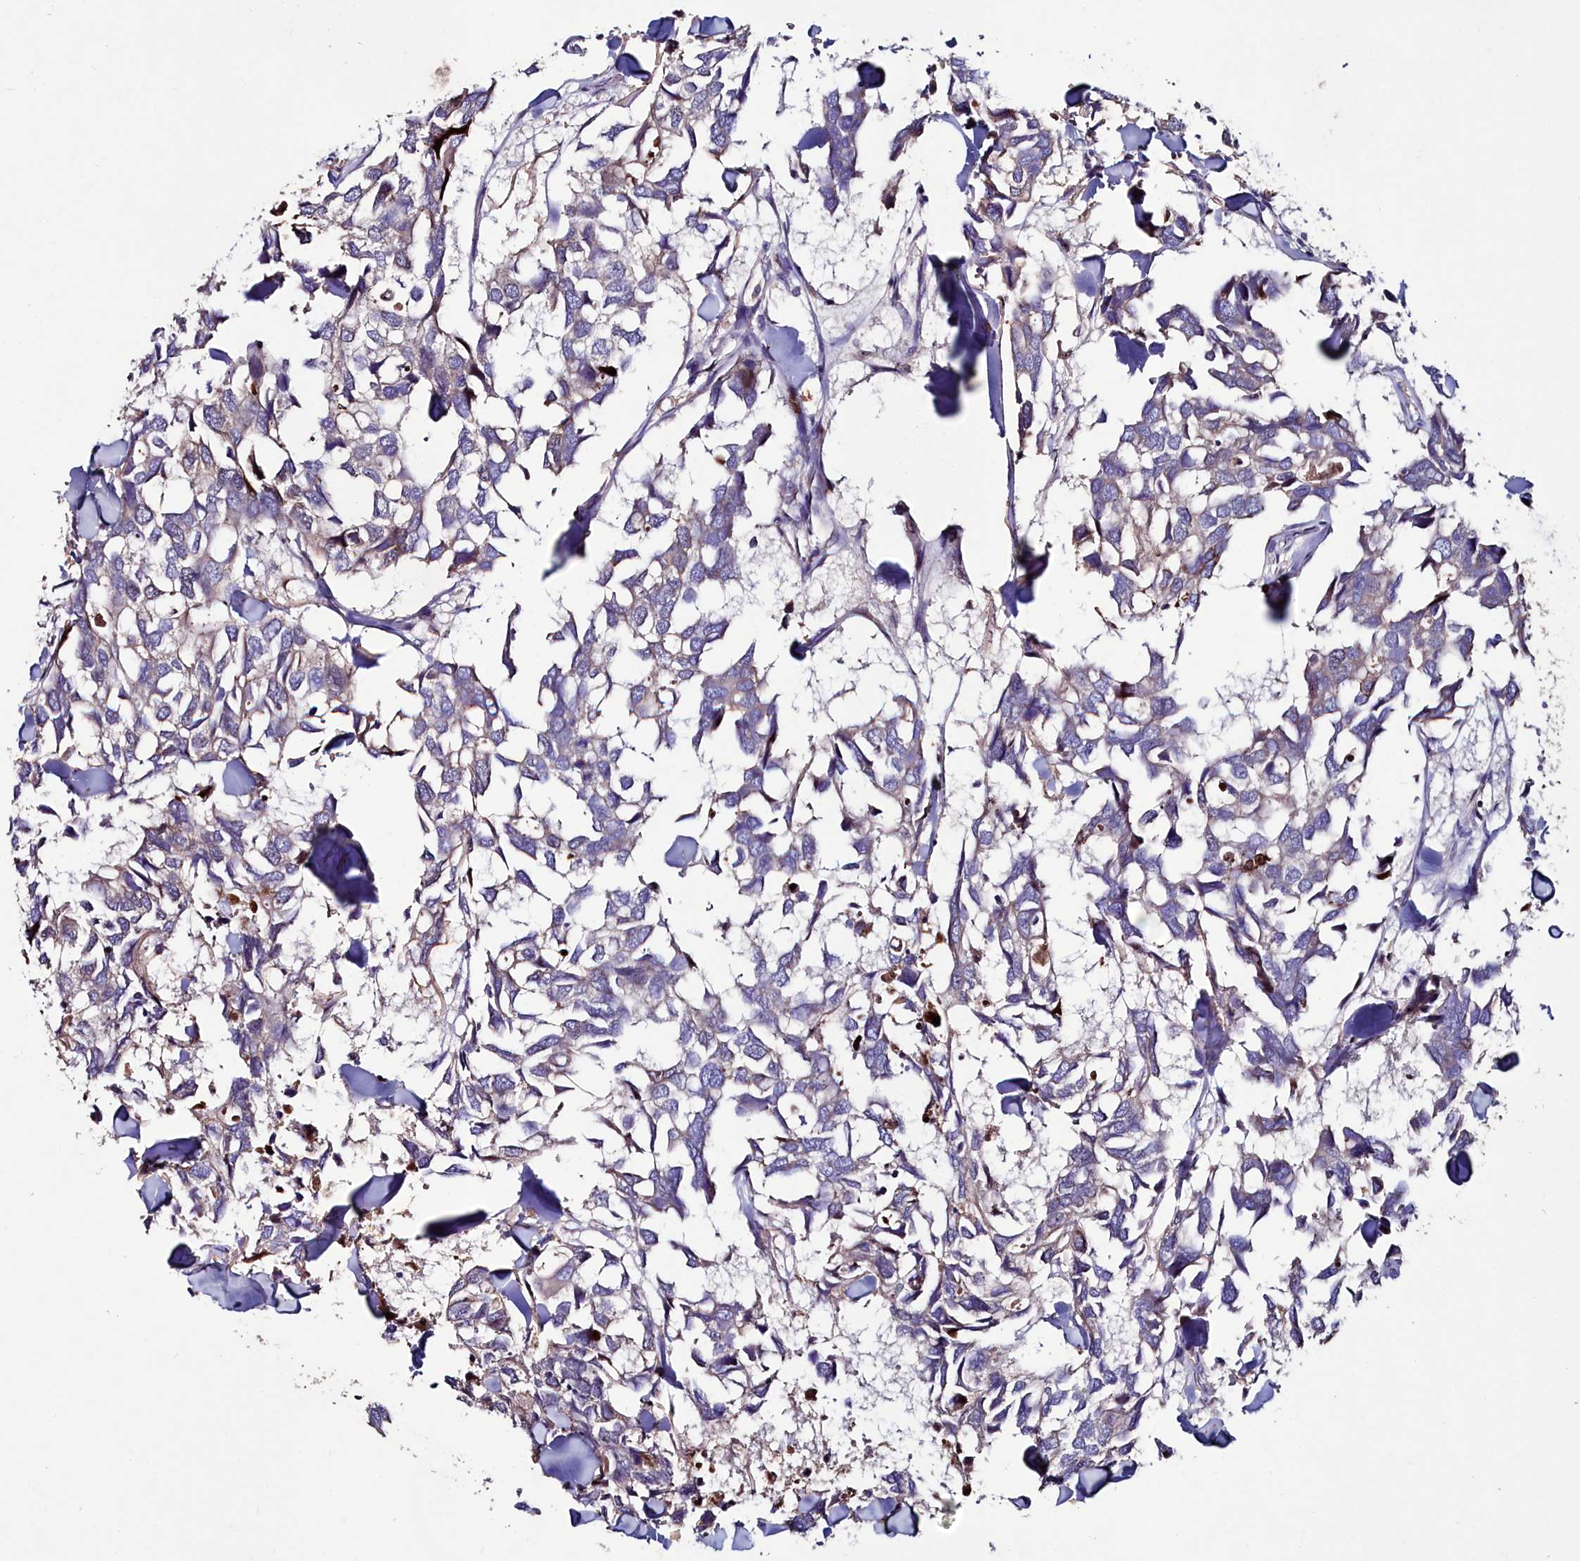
{"staining": {"intensity": "negative", "quantity": "none", "location": "none"}, "tissue": "breast cancer", "cell_type": "Tumor cells", "image_type": "cancer", "snomed": [{"axis": "morphology", "description": "Duct carcinoma"}, {"axis": "topography", "description": "Breast"}], "caption": "Immunohistochemistry micrograph of infiltrating ductal carcinoma (breast) stained for a protein (brown), which demonstrates no staining in tumor cells.", "gene": "AMBRA1", "patient": {"sex": "female", "age": 83}}